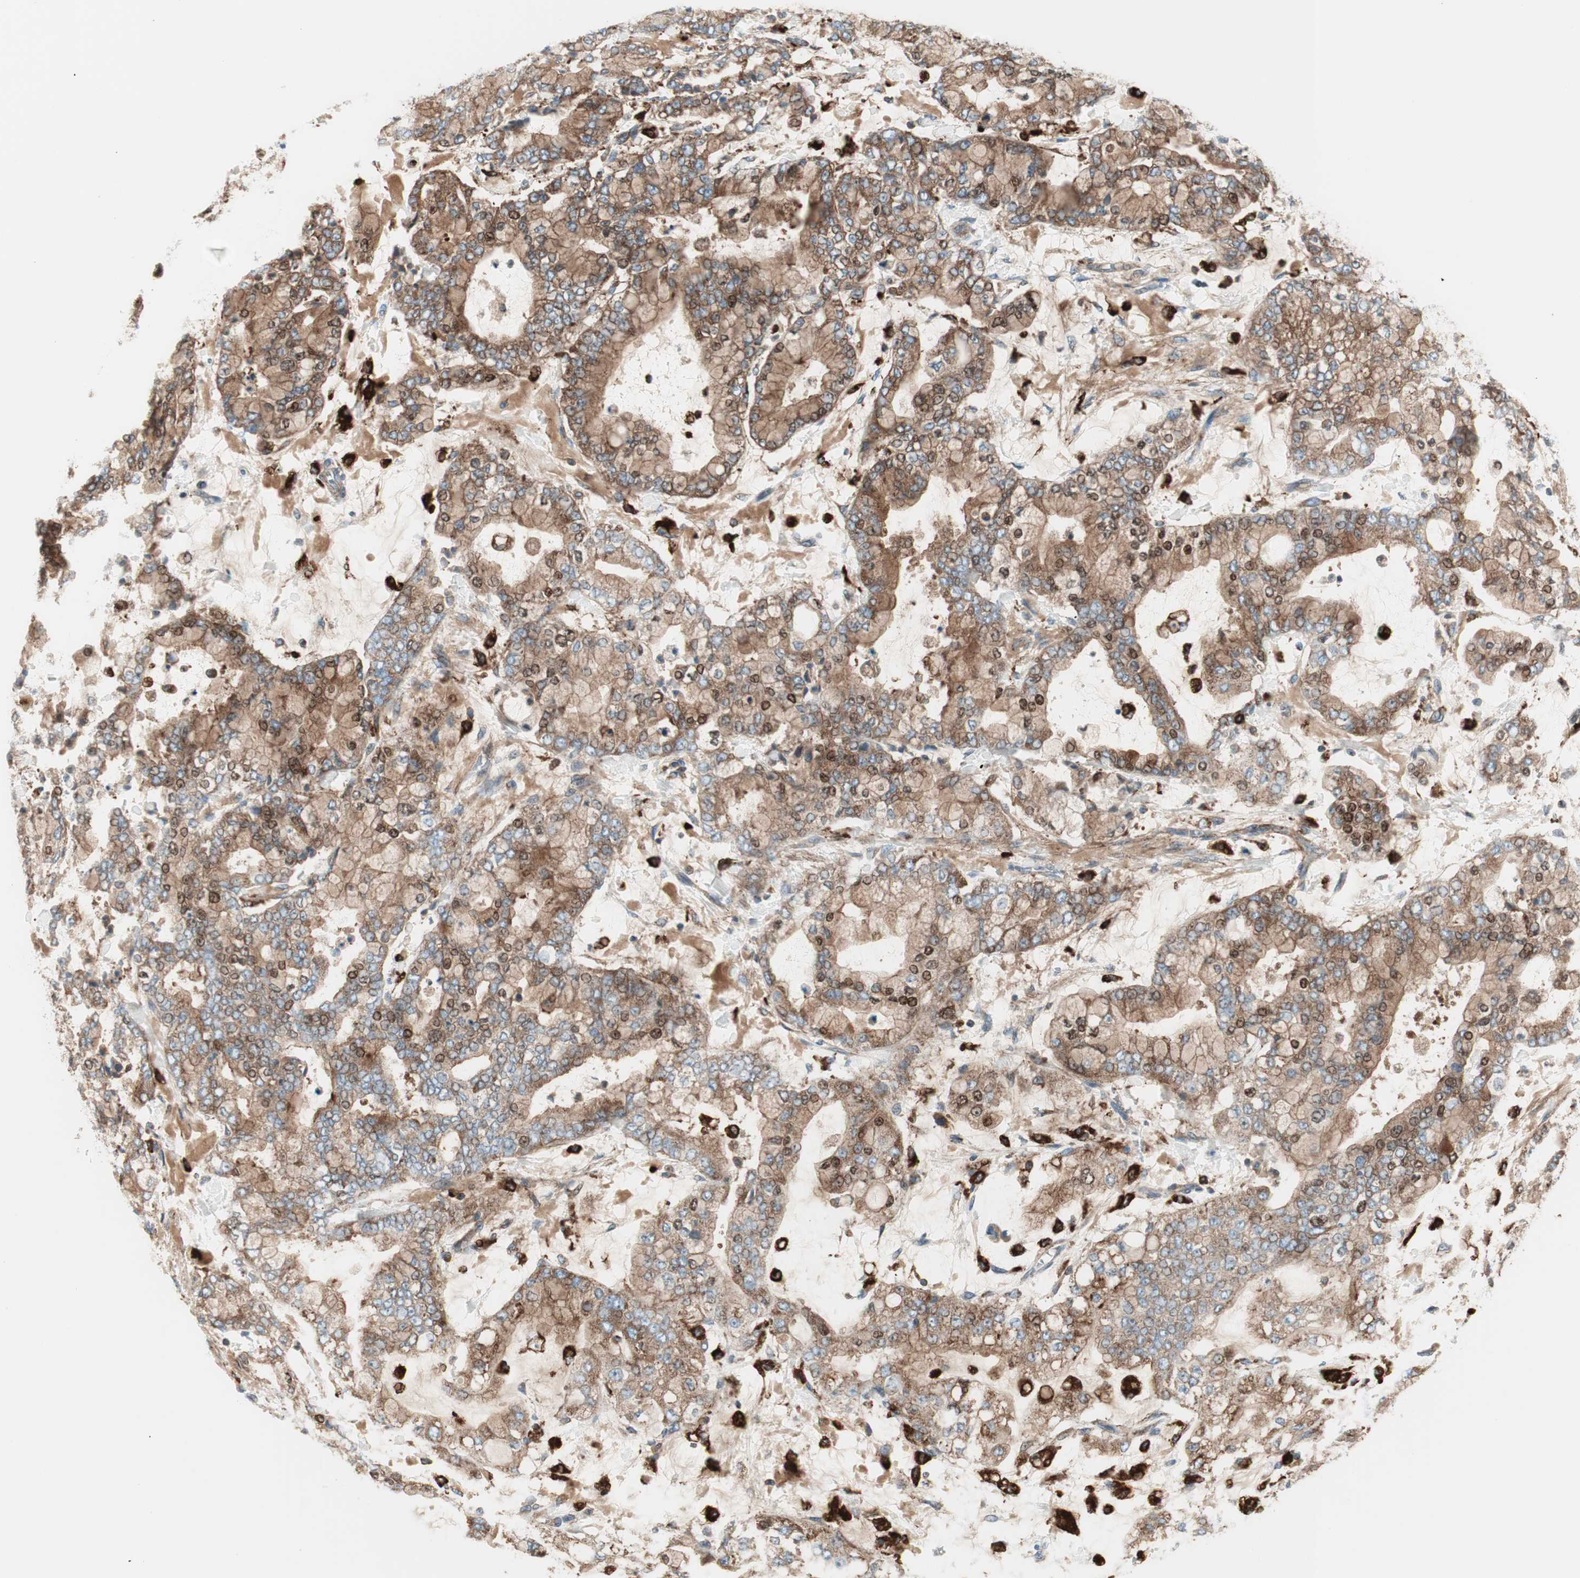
{"staining": {"intensity": "moderate", "quantity": ">75%", "location": "cytoplasmic/membranous,nuclear"}, "tissue": "stomach cancer", "cell_type": "Tumor cells", "image_type": "cancer", "snomed": [{"axis": "morphology", "description": "Adenocarcinoma, NOS"}, {"axis": "topography", "description": "Stomach"}], "caption": "Immunohistochemical staining of human stomach cancer (adenocarcinoma) reveals medium levels of moderate cytoplasmic/membranous and nuclear protein expression in approximately >75% of tumor cells.", "gene": "ATP6V1G1", "patient": {"sex": "male", "age": 76}}